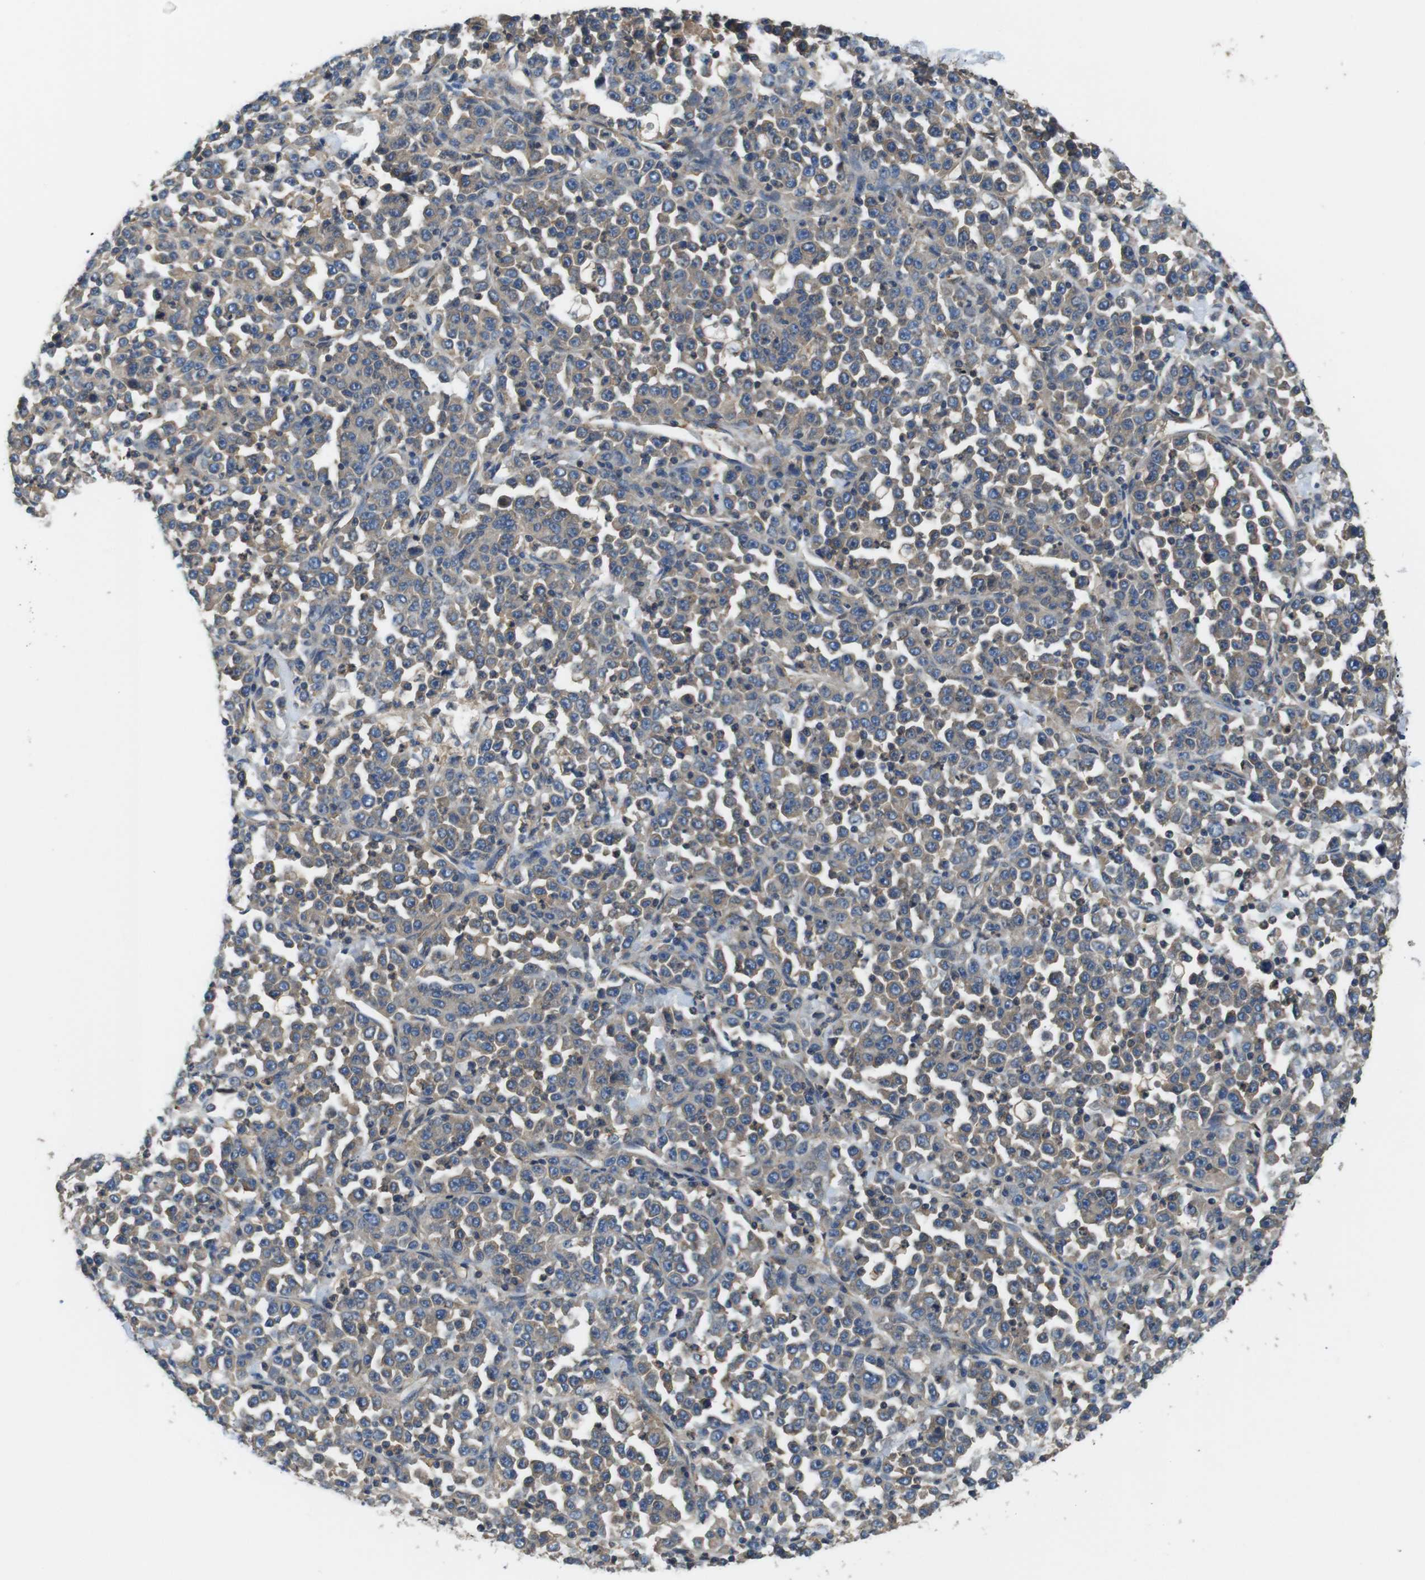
{"staining": {"intensity": "weak", "quantity": "<25%", "location": "cytoplasmic/membranous"}, "tissue": "stomach cancer", "cell_type": "Tumor cells", "image_type": "cancer", "snomed": [{"axis": "morphology", "description": "Normal tissue, NOS"}, {"axis": "morphology", "description": "Adenocarcinoma, NOS"}, {"axis": "topography", "description": "Stomach, upper"}, {"axis": "topography", "description": "Stomach"}], "caption": "Tumor cells are negative for protein expression in human stomach cancer.", "gene": "DCTN1", "patient": {"sex": "male", "age": 59}}